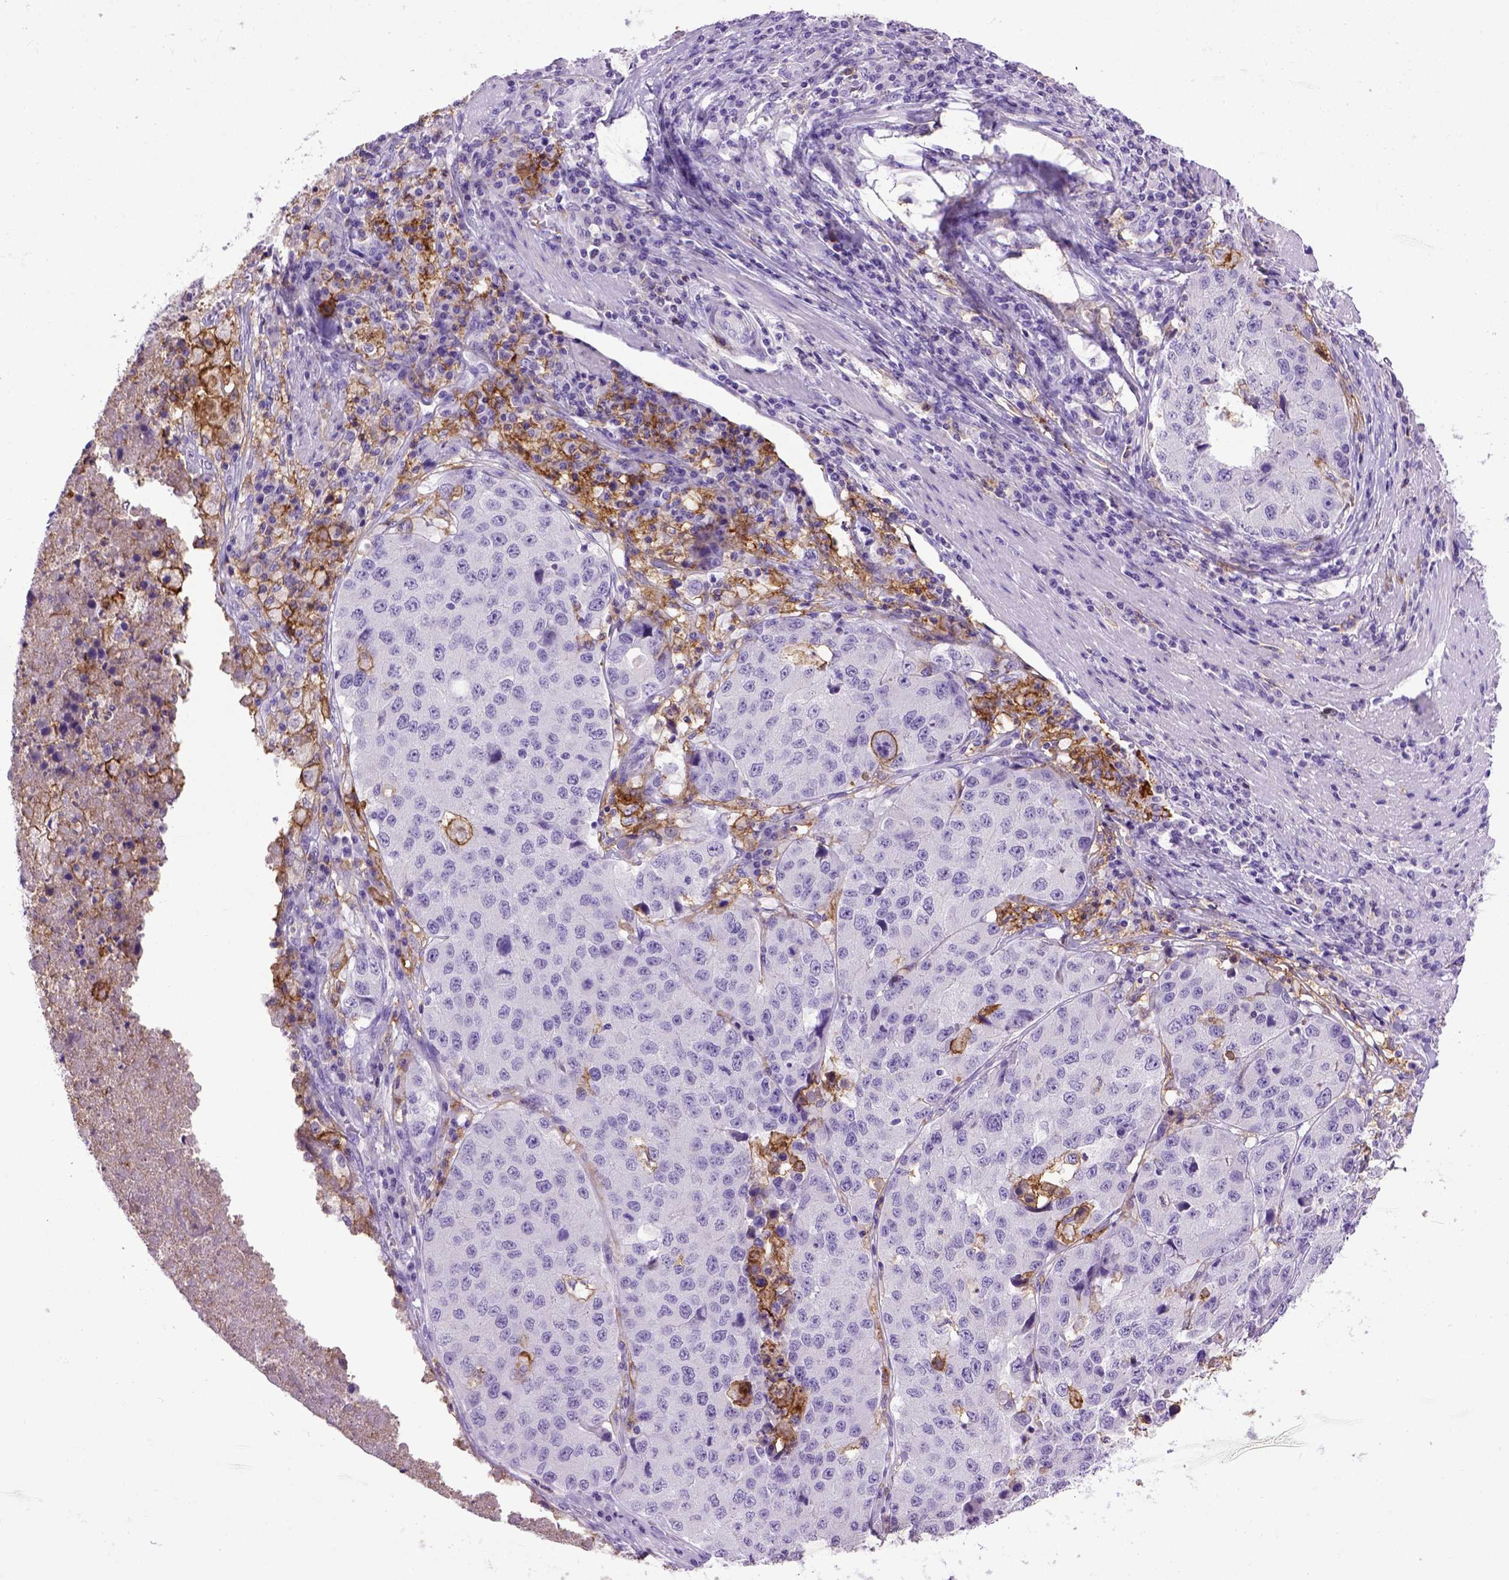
{"staining": {"intensity": "negative", "quantity": "none", "location": "none"}, "tissue": "stomach cancer", "cell_type": "Tumor cells", "image_type": "cancer", "snomed": [{"axis": "morphology", "description": "Adenocarcinoma, NOS"}, {"axis": "topography", "description": "Stomach"}], "caption": "Immunohistochemistry (IHC) of human adenocarcinoma (stomach) exhibits no expression in tumor cells. (Brightfield microscopy of DAB IHC at high magnification).", "gene": "ITGAX", "patient": {"sex": "male", "age": 71}}